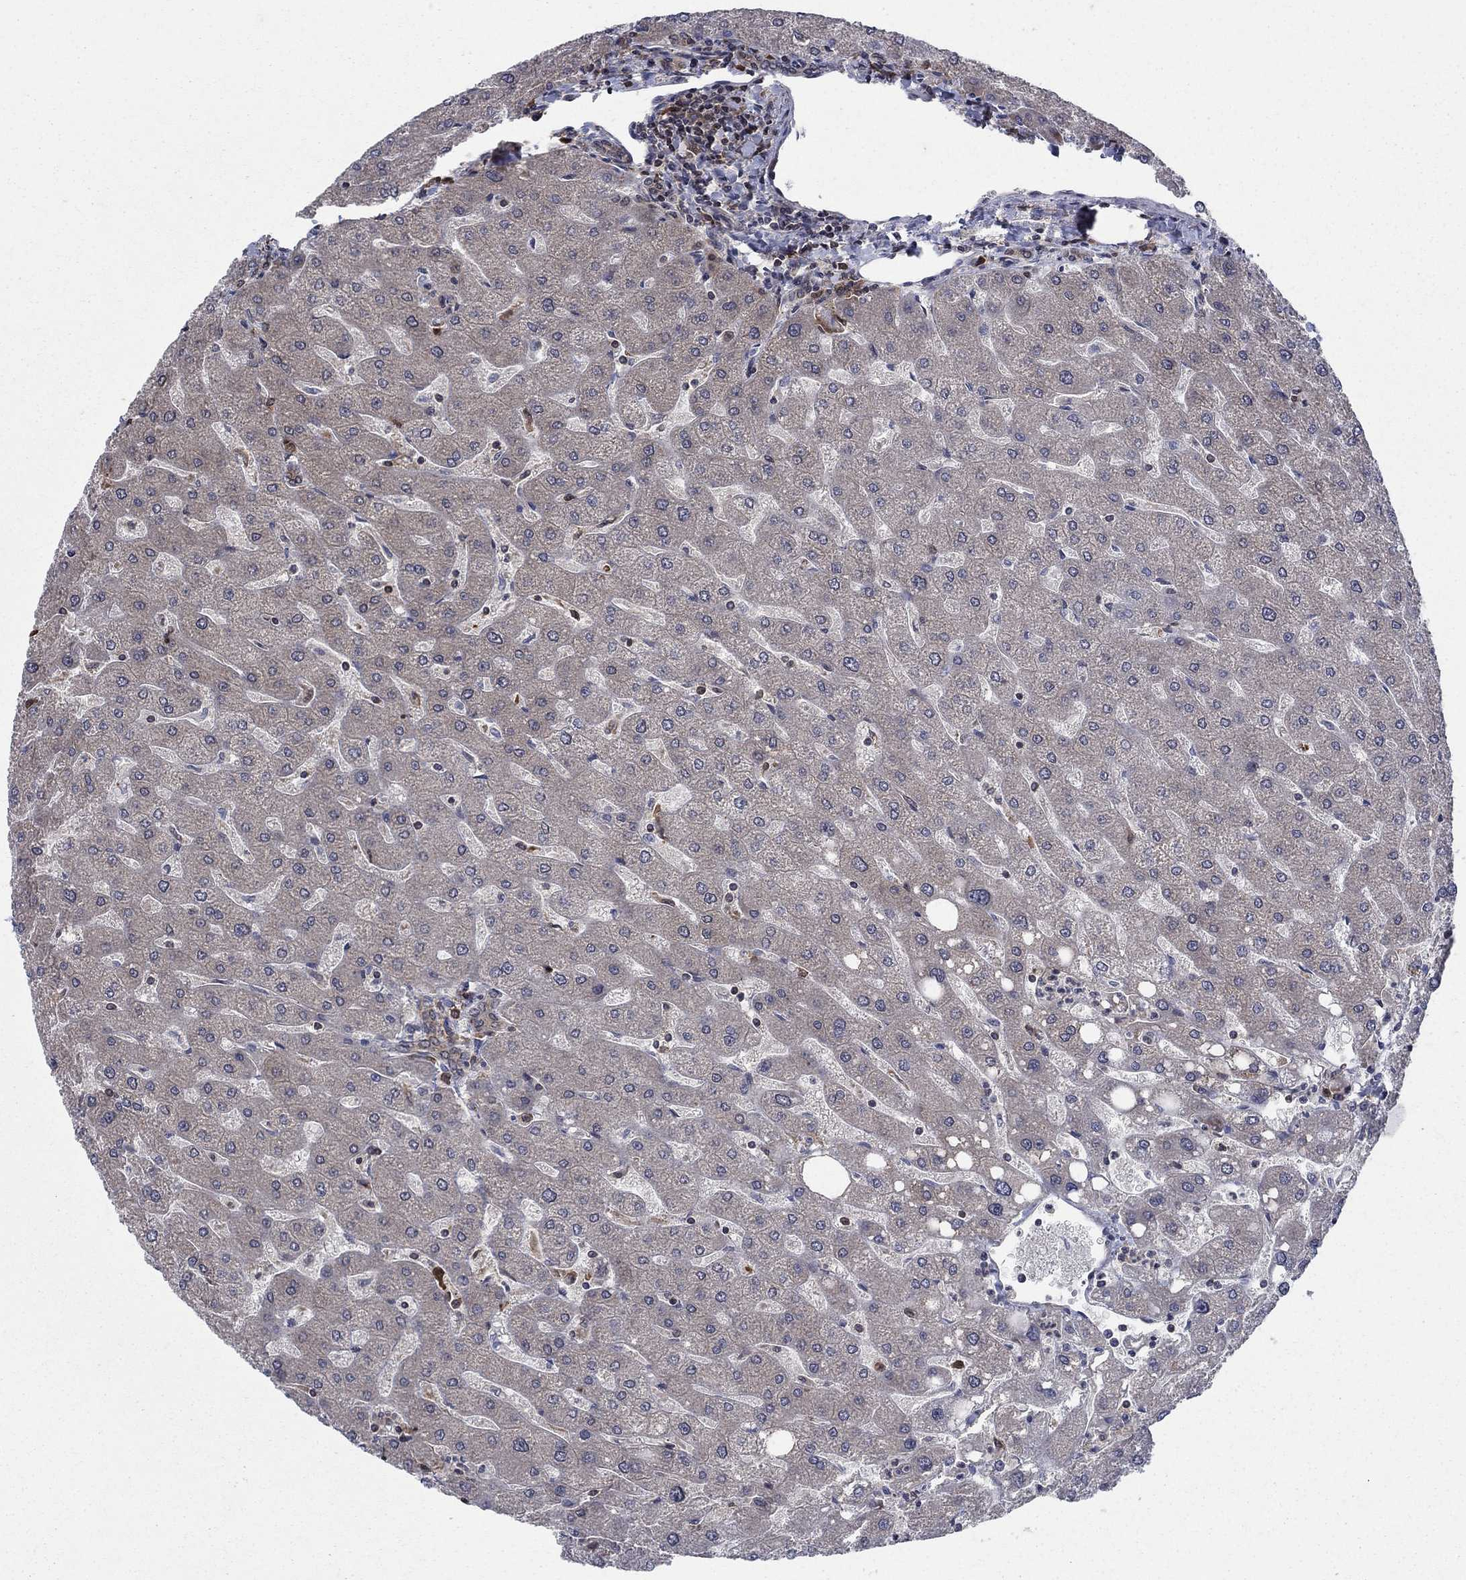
{"staining": {"intensity": "weak", "quantity": ">75%", "location": "cytoplasmic/membranous"}, "tissue": "liver", "cell_type": "Cholangiocytes", "image_type": "normal", "snomed": [{"axis": "morphology", "description": "Normal tissue, NOS"}, {"axis": "topography", "description": "Liver"}], "caption": "Immunohistochemistry photomicrograph of normal liver: liver stained using immunohistochemistry exhibits low levels of weak protein expression localized specifically in the cytoplasmic/membranous of cholangiocytes, appearing as a cytoplasmic/membranous brown color.", "gene": "CACYBP", "patient": {"sex": "male", "age": 67}}